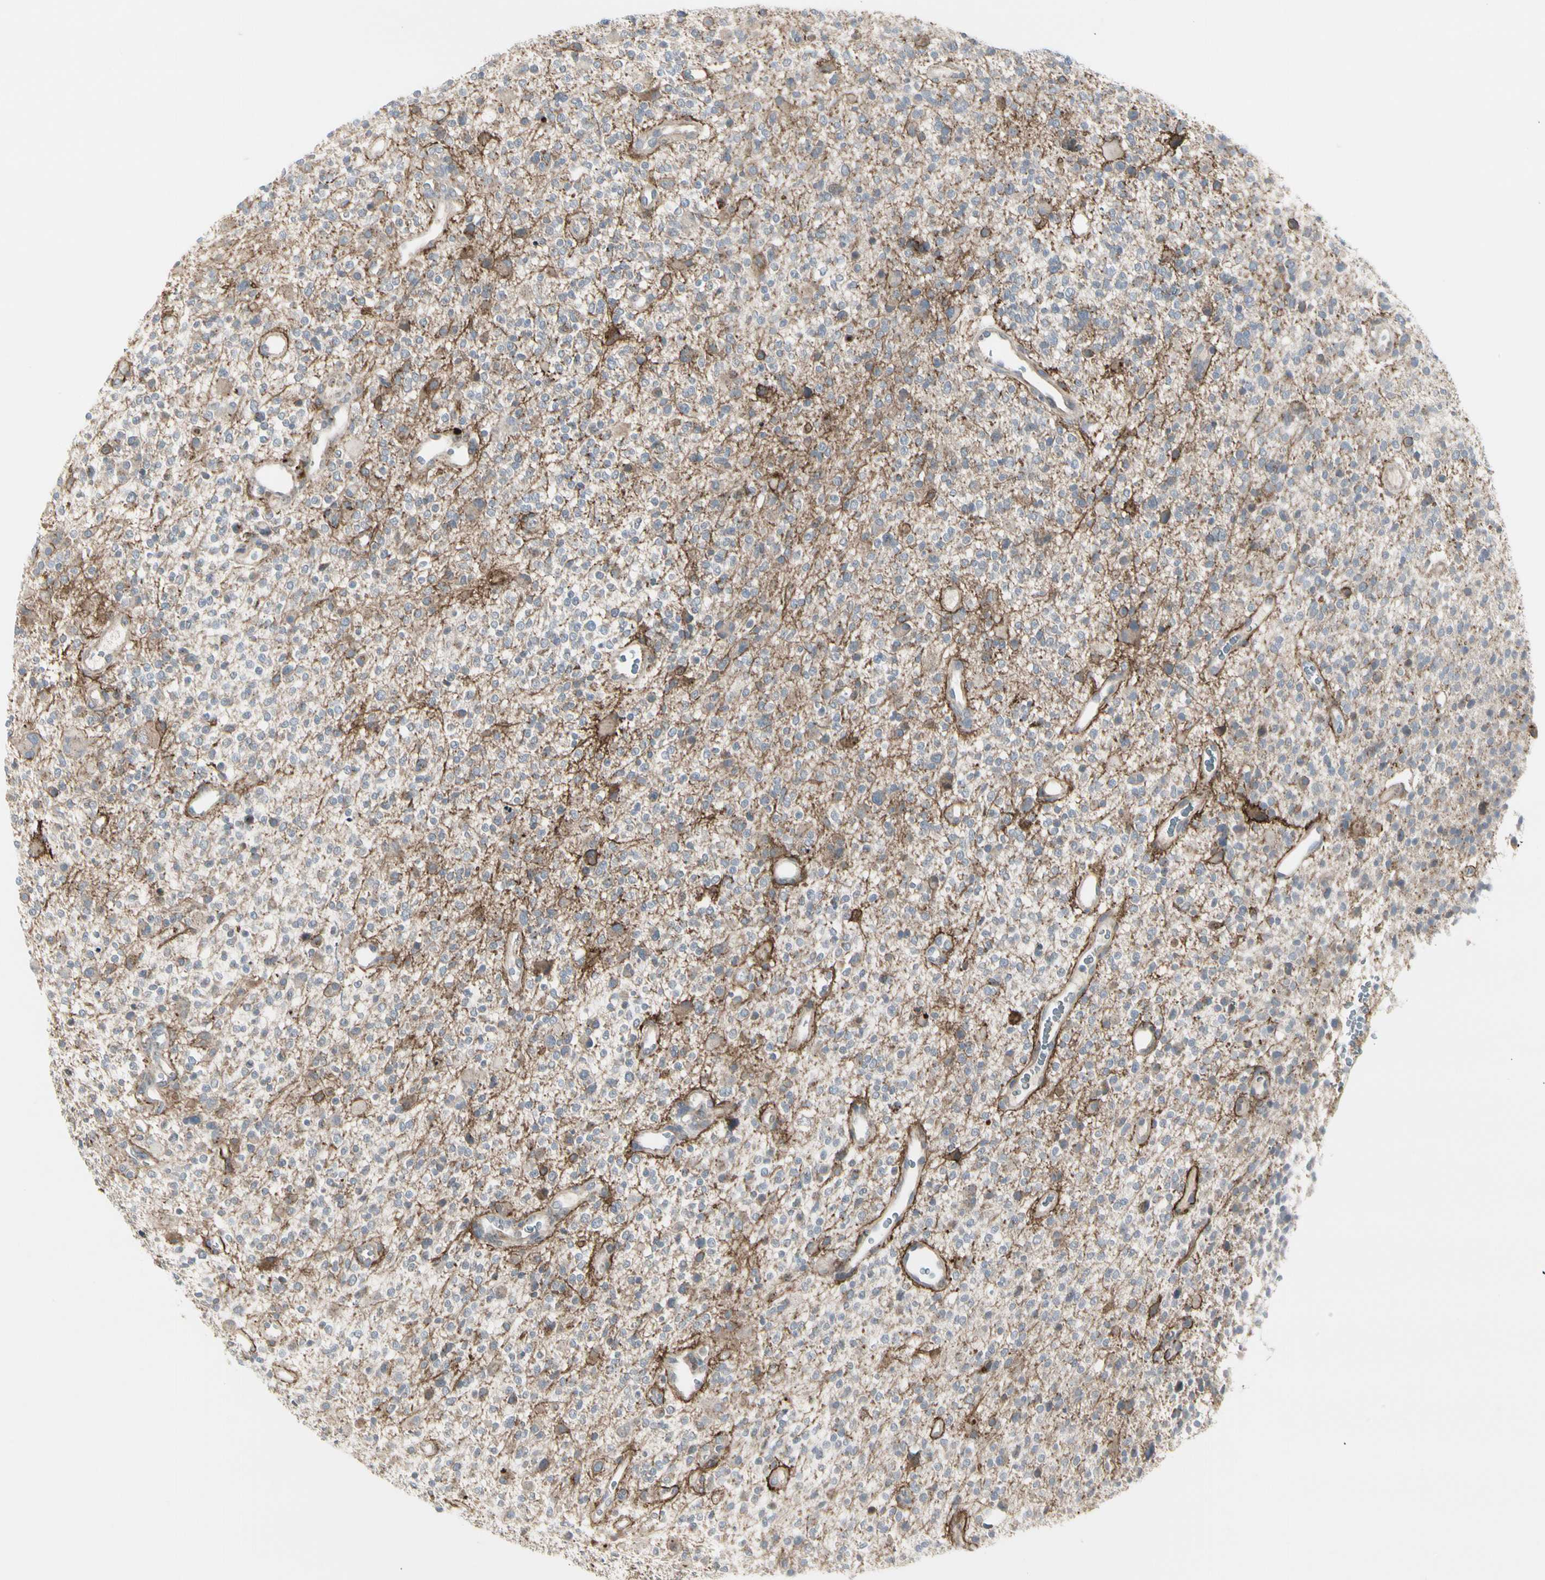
{"staining": {"intensity": "moderate", "quantity": "<25%", "location": "cytoplasmic/membranous"}, "tissue": "glioma", "cell_type": "Tumor cells", "image_type": "cancer", "snomed": [{"axis": "morphology", "description": "Glioma, malignant, High grade"}, {"axis": "topography", "description": "Brain"}], "caption": "Malignant glioma (high-grade) stained with immunohistochemistry exhibits moderate cytoplasmic/membranous positivity in about <25% of tumor cells.", "gene": "GRN", "patient": {"sex": "male", "age": 48}}